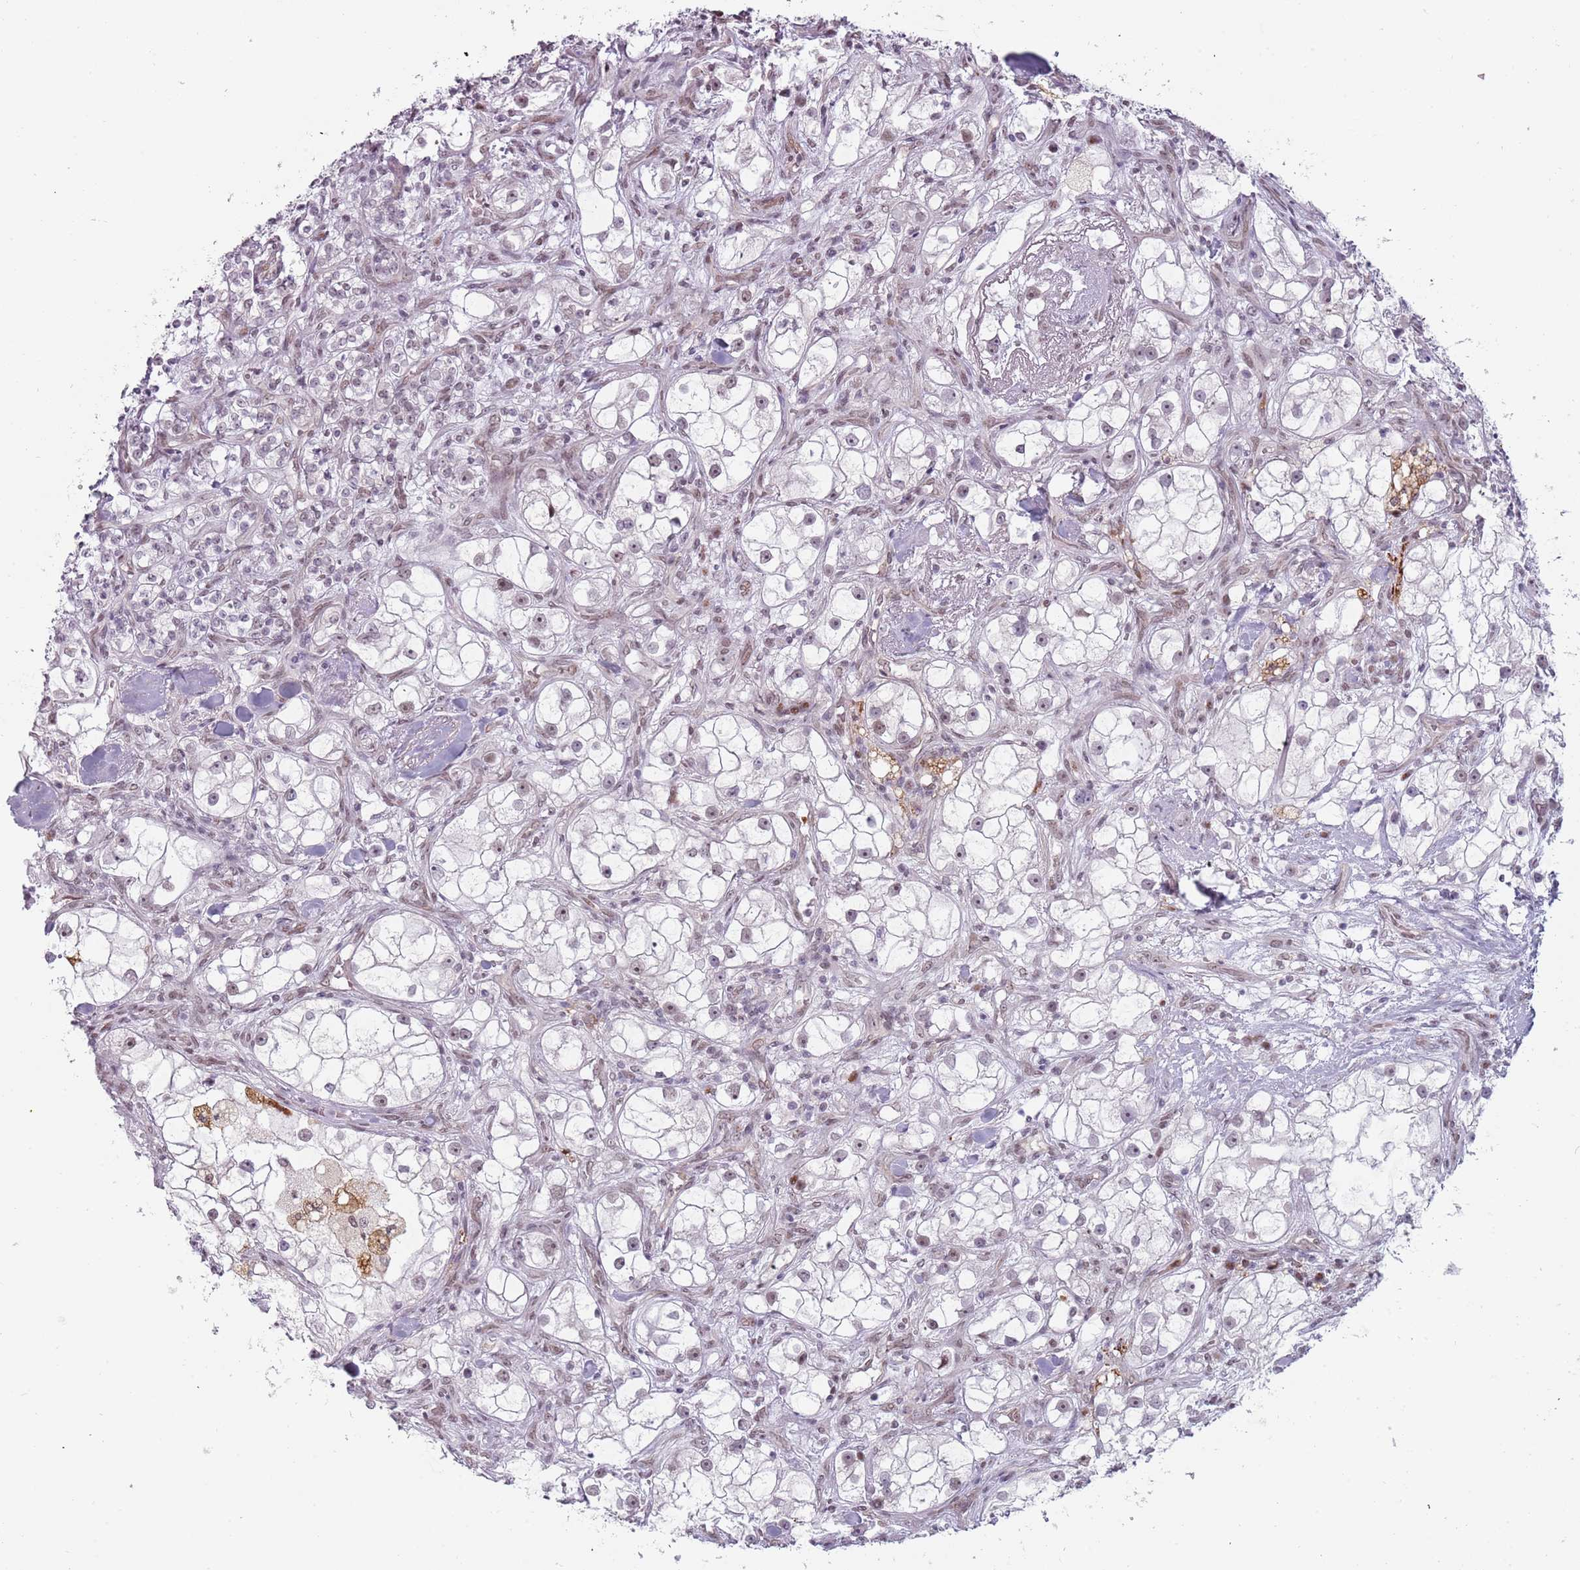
{"staining": {"intensity": "weak", "quantity": "25%-75%", "location": "nuclear"}, "tissue": "renal cancer", "cell_type": "Tumor cells", "image_type": "cancer", "snomed": [{"axis": "morphology", "description": "Adenocarcinoma, NOS"}, {"axis": "topography", "description": "Kidney"}], "caption": "Human renal adenocarcinoma stained with a brown dye shows weak nuclear positive expression in approximately 25%-75% of tumor cells.", "gene": "REXO4", "patient": {"sex": "male", "age": 77}}